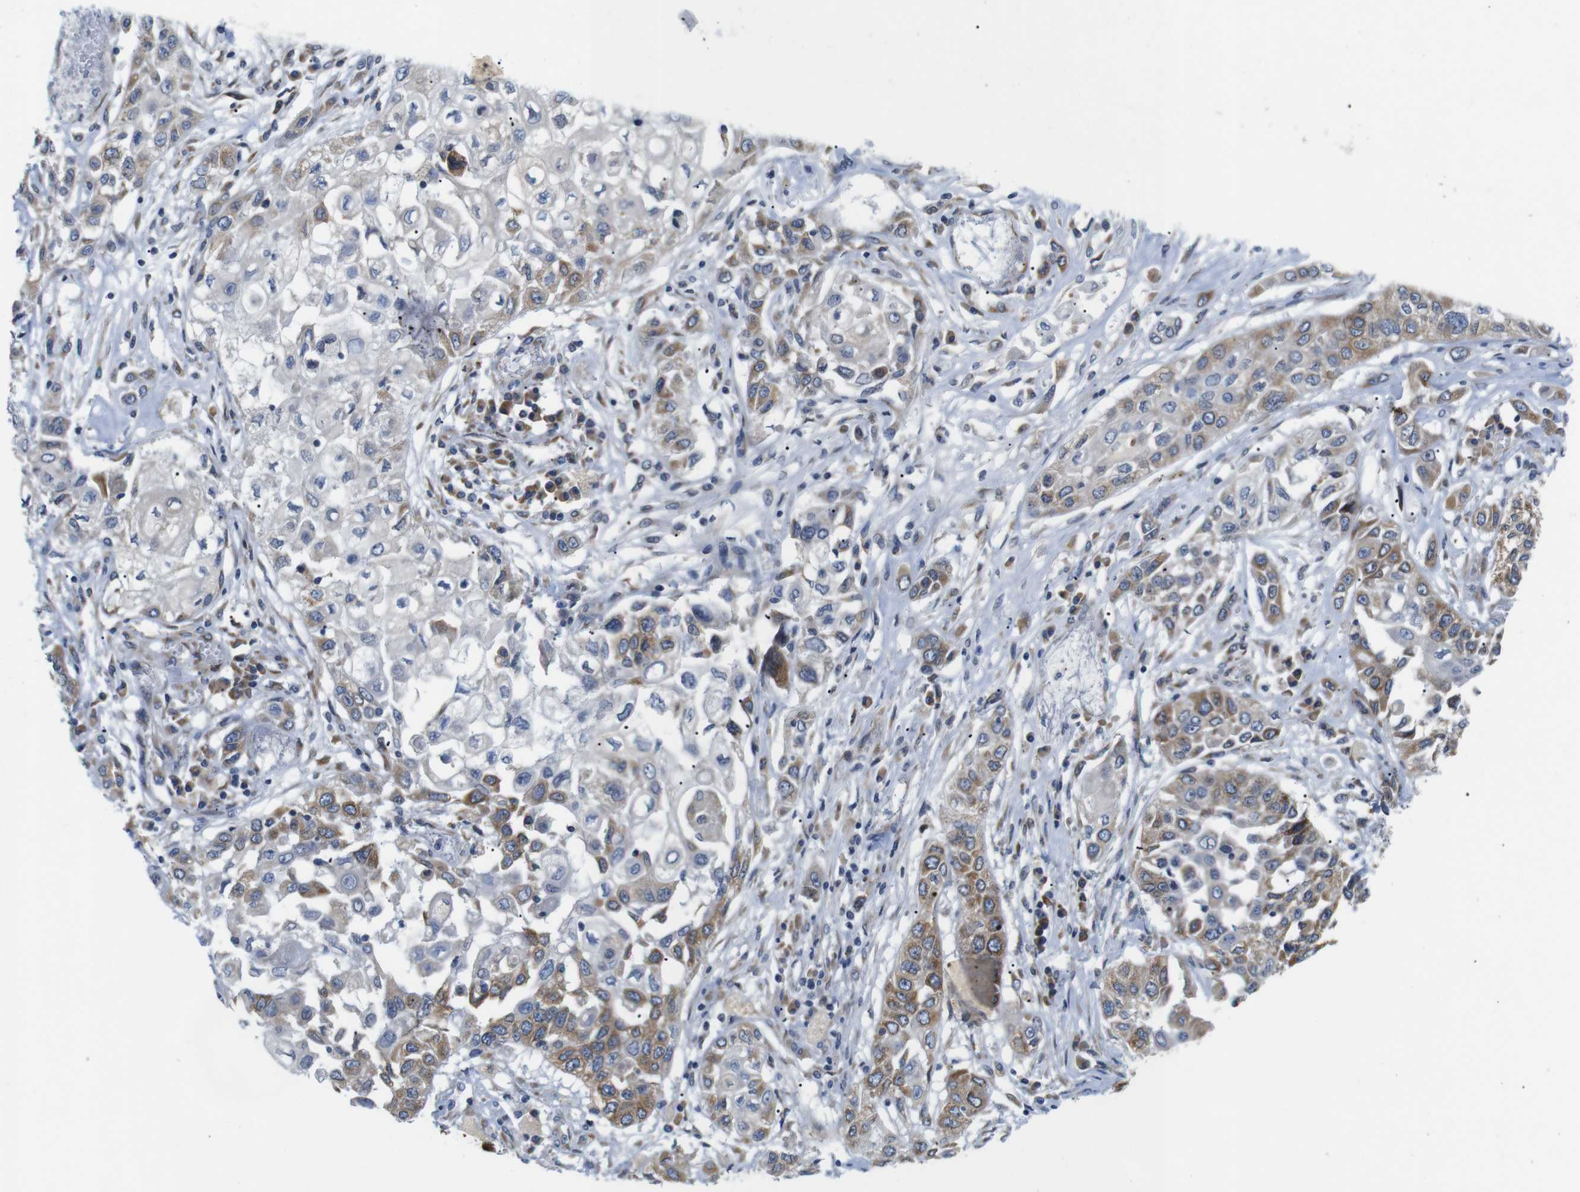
{"staining": {"intensity": "moderate", "quantity": "25%-75%", "location": "cytoplasmic/membranous"}, "tissue": "lung cancer", "cell_type": "Tumor cells", "image_type": "cancer", "snomed": [{"axis": "morphology", "description": "Squamous cell carcinoma, NOS"}, {"axis": "topography", "description": "Lung"}], "caption": "Immunohistochemistry (DAB (3,3'-diaminobenzidine)) staining of squamous cell carcinoma (lung) displays moderate cytoplasmic/membranous protein expression in approximately 25%-75% of tumor cells. (Brightfield microscopy of DAB IHC at high magnification).", "gene": "HACD3", "patient": {"sex": "male", "age": 71}}